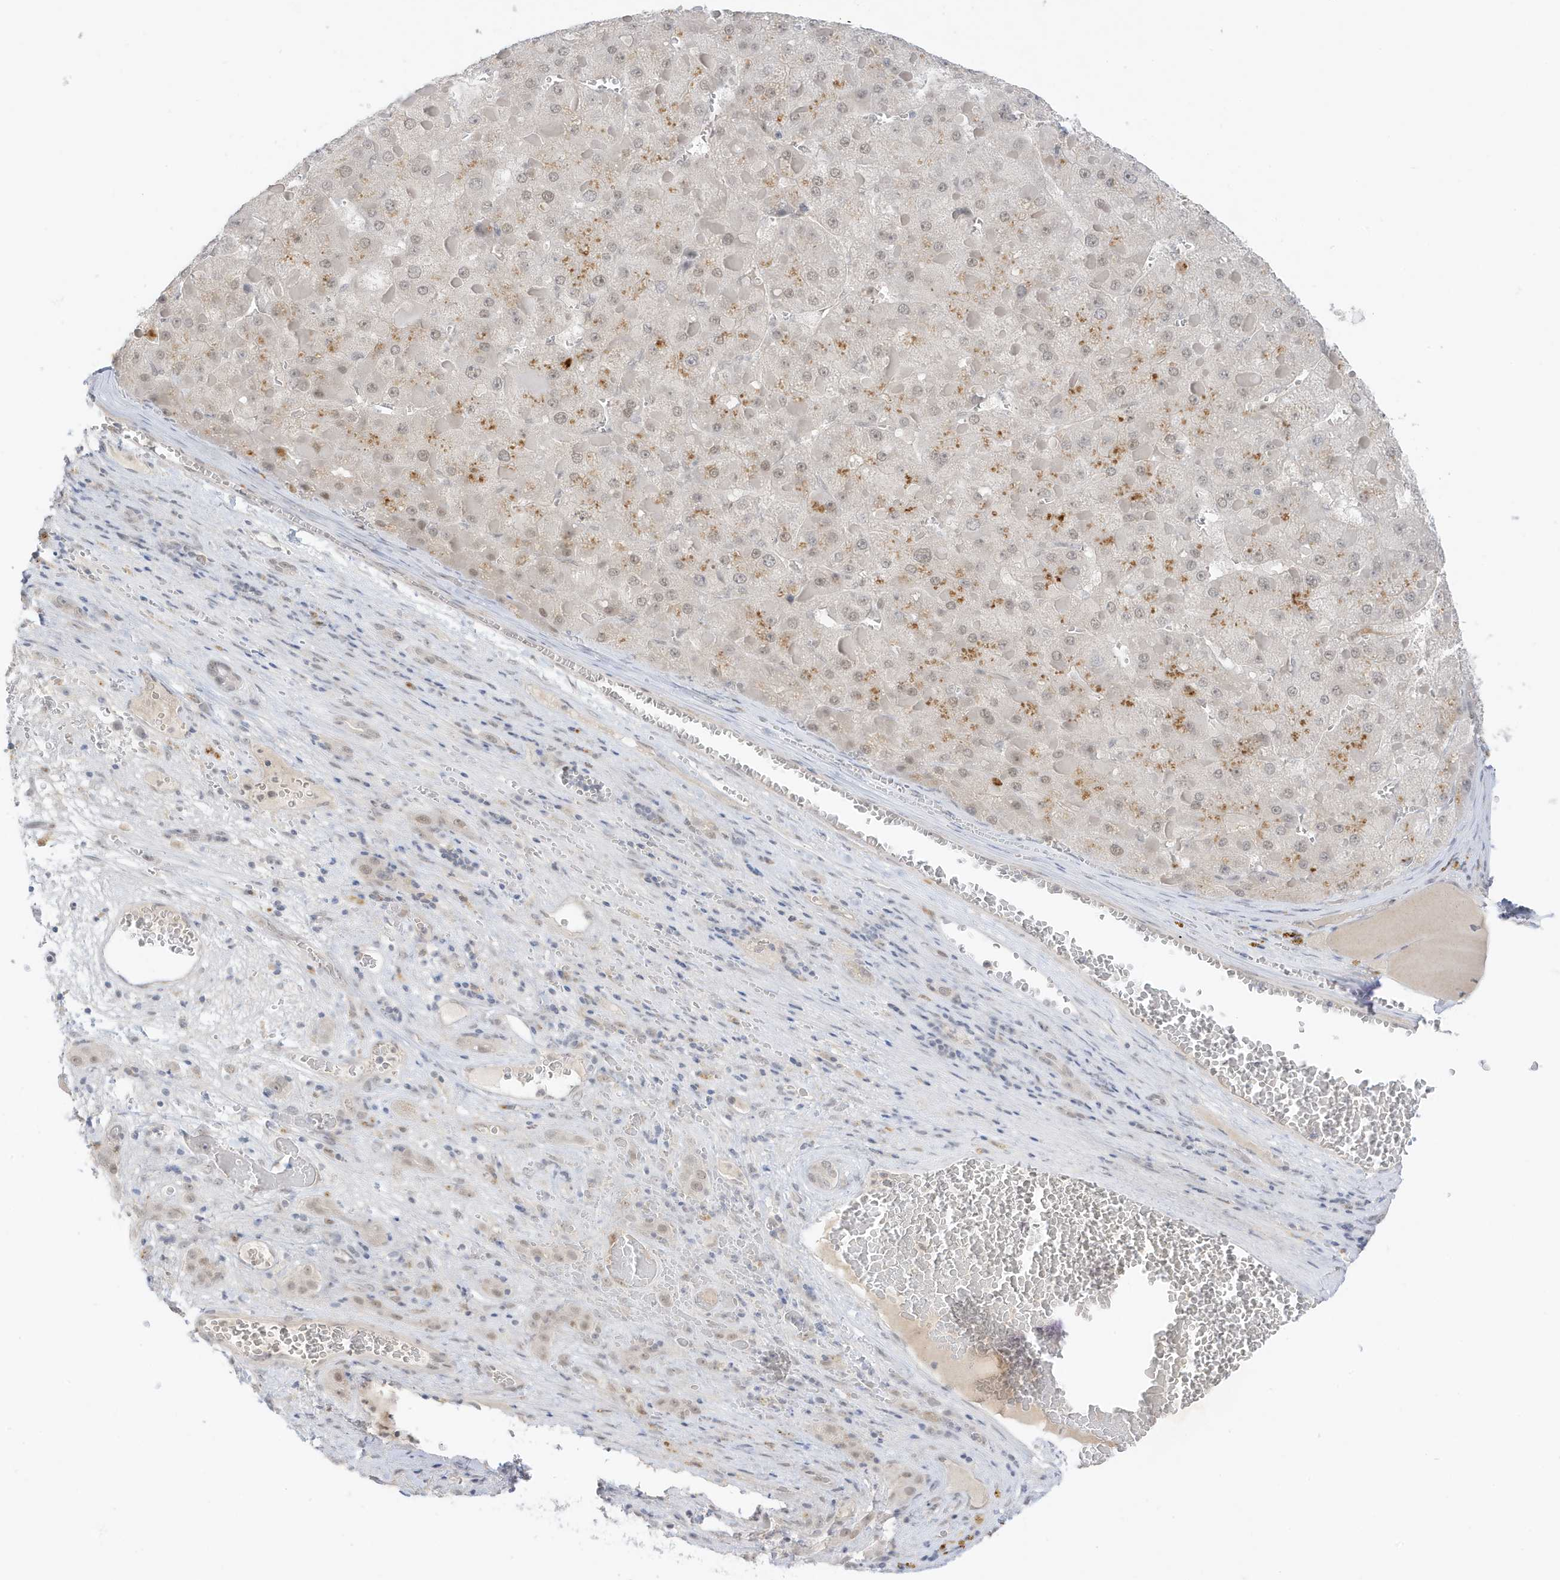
{"staining": {"intensity": "negative", "quantity": "none", "location": "none"}, "tissue": "liver cancer", "cell_type": "Tumor cells", "image_type": "cancer", "snomed": [{"axis": "morphology", "description": "Carcinoma, Hepatocellular, NOS"}, {"axis": "topography", "description": "Liver"}], "caption": "Immunohistochemical staining of liver cancer exhibits no significant staining in tumor cells.", "gene": "MSL3", "patient": {"sex": "female", "age": 73}}